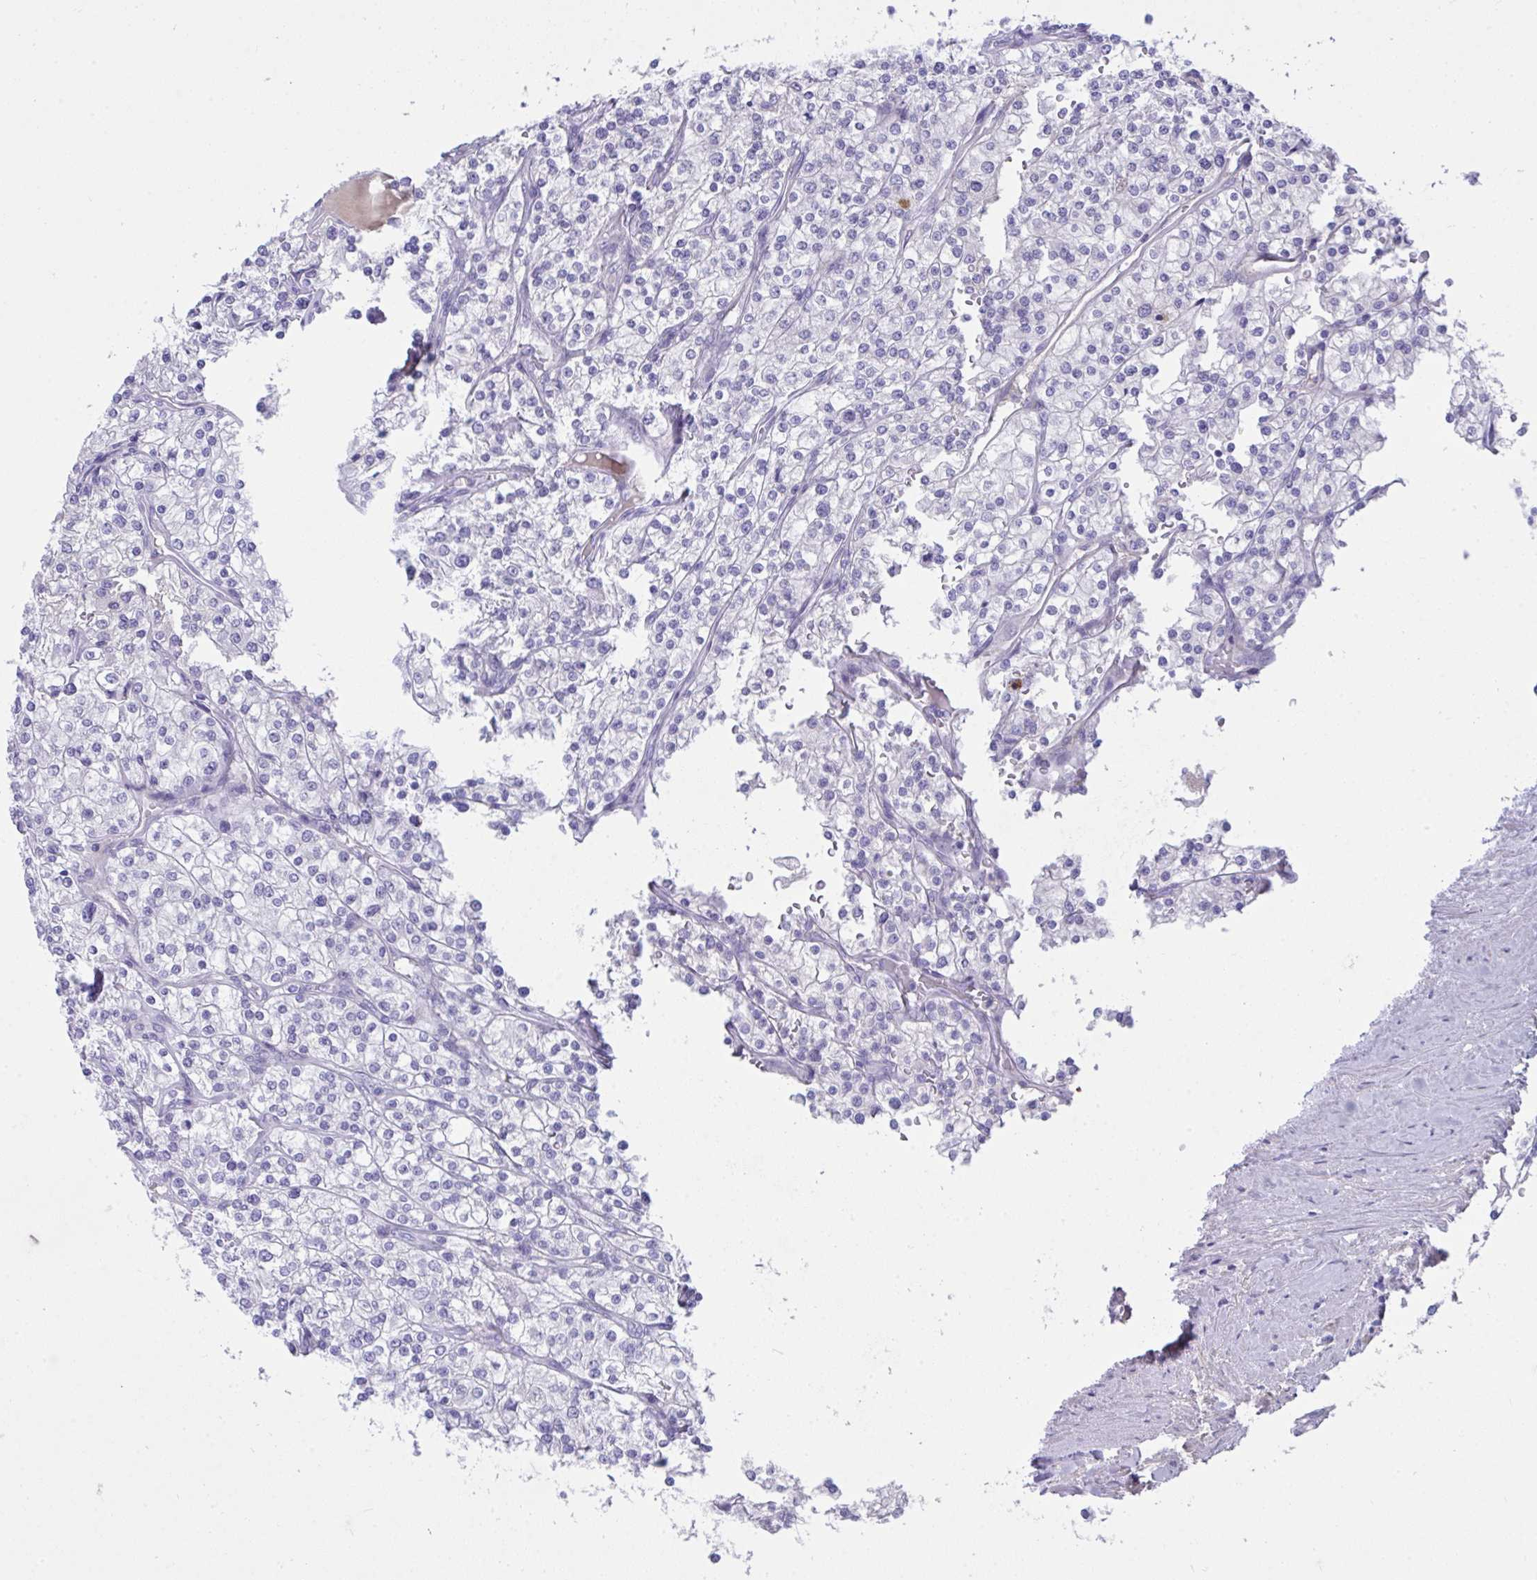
{"staining": {"intensity": "negative", "quantity": "none", "location": "none"}, "tissue": "renal cancer", "cell_type": "Tumor cells", "image_type": "cancer", "snomed": [{"axis": "morphology", "description": "Adenocarcinoma, NOS"}, {"axis": "topography", "description": "Kidney"}], "caption": "Immunohistochemical staining of renal adenocarcinoma exhibits no significant expression in tumor cells.", "gene": "PIGZ", "patient": {"sex": "male", "age": 80}}